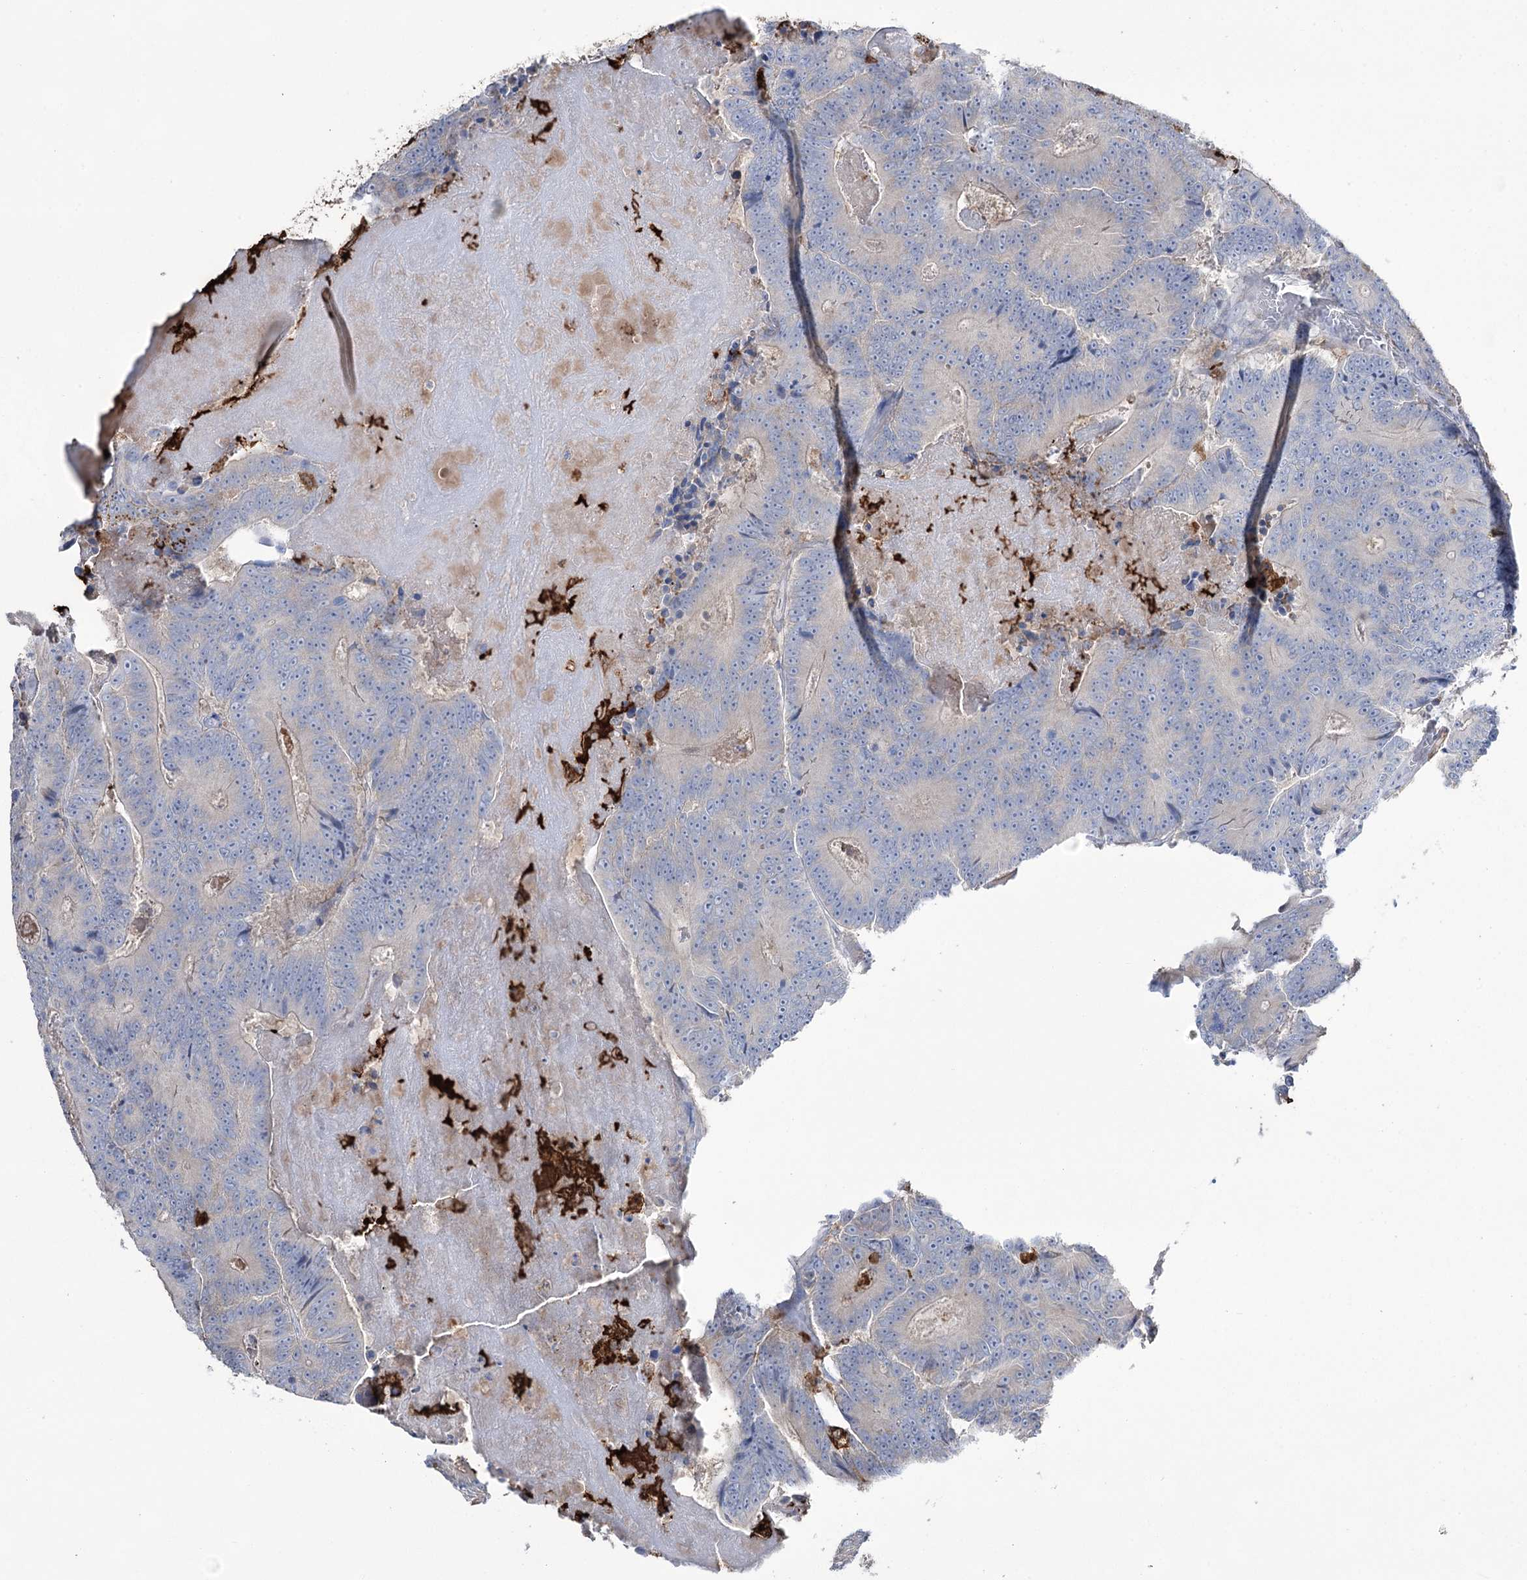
{"staining": {"intensity": "negative", "quantity": "none", "location": "none"}, "tissue": "colorectal cancer", "cell_type": "Tumor cells", "image_type": "cancer", "snomed": [{"axis": "morphology", "description": "Adenocarcinoma, NOS"}, {"axis": "topography", "description": "Colon"}], "caption": "Tumor cells are negative for protein expression in human colorectal cancer.", "gene": "ZNF622", "patient": {"sex": "male", "age": 83}}